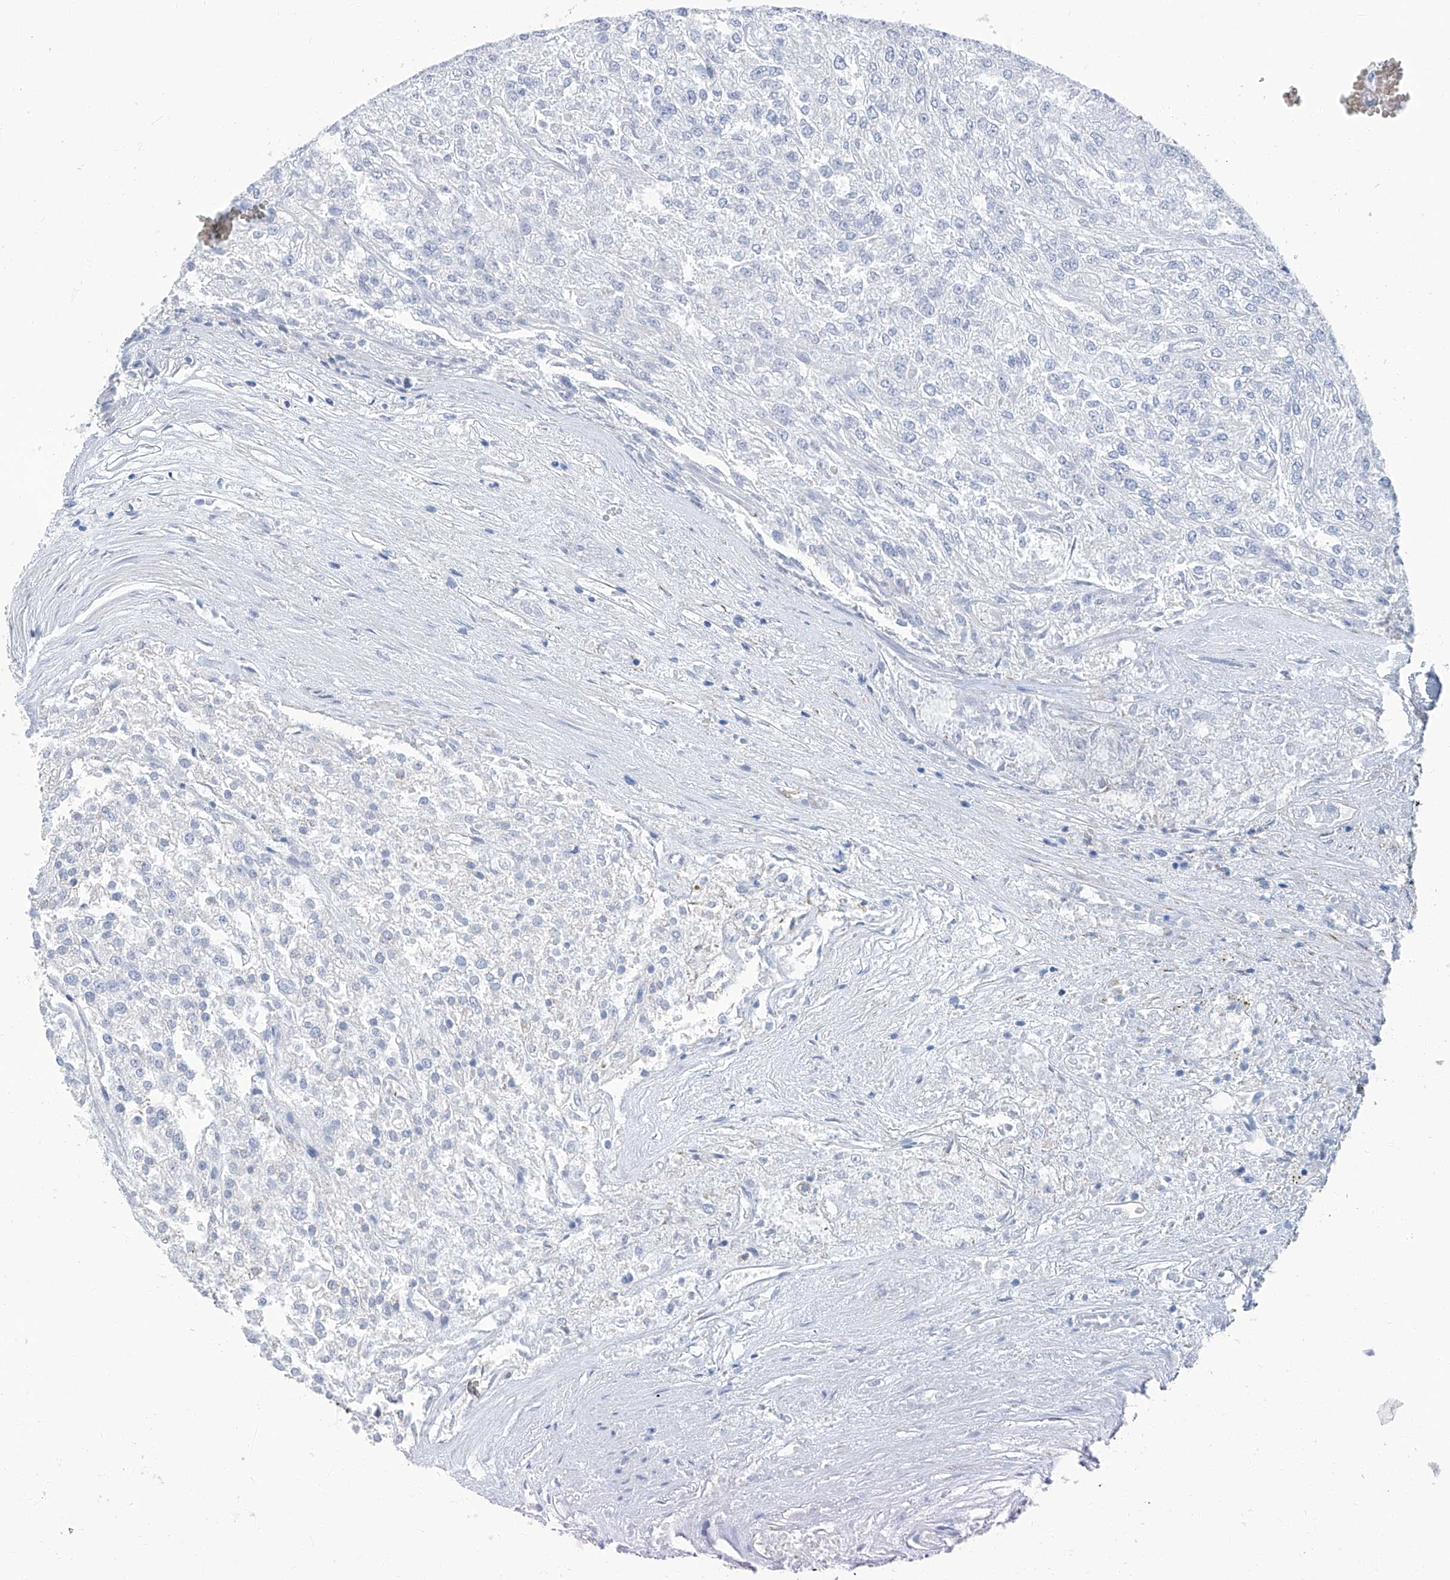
{"staining": {"intensity": "negative", "quantity": "none", "location": "none"}, "tissue": "renal cancer", "cell_type": "Tumor cells", "image_type": "cancer", "snomed": [{"axis": "morphology", "description": "Adenocarcinoma, NOS"}, {"axis": "topography", "description": "Kidney"}], "caption": "DAB (3,3'-diaminobenzidine) immunohistochemical staining of human adenocarcinoma (renal) reveals no significant staining in tumor cells. The staining is performed using DAB (3,3'-diaminobenzidine) brown chromogen with nuclei counter-stained in using hematoxylin.", "gene": "MT-ND1", "patient": {"sex": "female", "age": 54}}